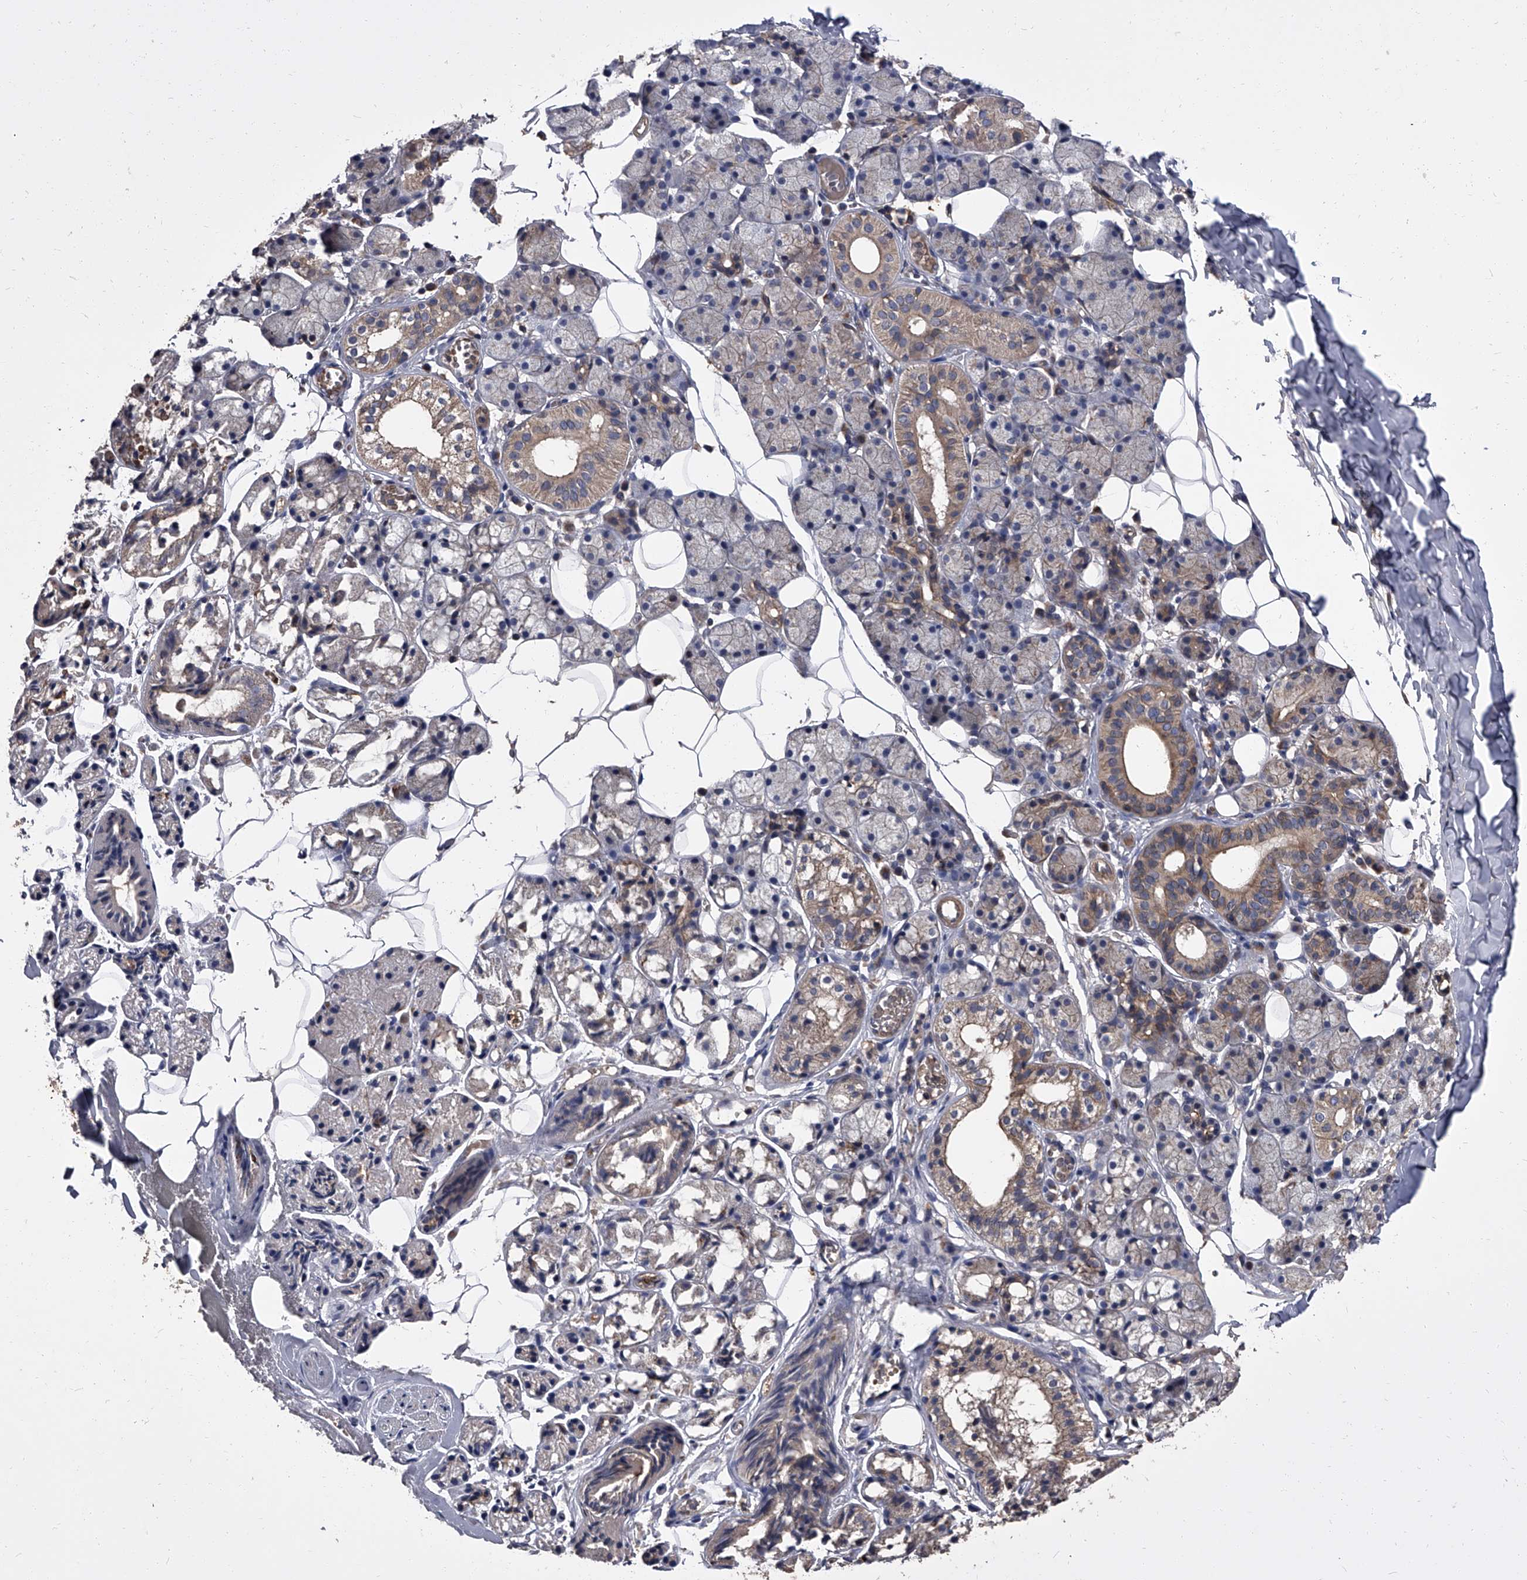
{"staining": {"intensity": "moderate", "quantity": "<25%", "location": "cytoplasmic/membranous"}, "tissue": "salivary gland", "cell_type": "Glandular cells", "image_type": "normal", "snomed": [{"axis": "morphology", "description": "Normal tissue, NOS"}, {"axis": "topography", "description": "Salivary gland"}], "caption": "High-magnification brightfield microscopy of unremarkable salivary gland stained with DAB (3,3'-diaminobenzidine) (brown) and counterstained with hematoxylin (blue). glandular cells exhibit moderate cytoplasmic/membranous positivity is appreciated in approximately<25% of cells.", "gene": "STK36", "patient": {"sex": "female", "age": 33}}